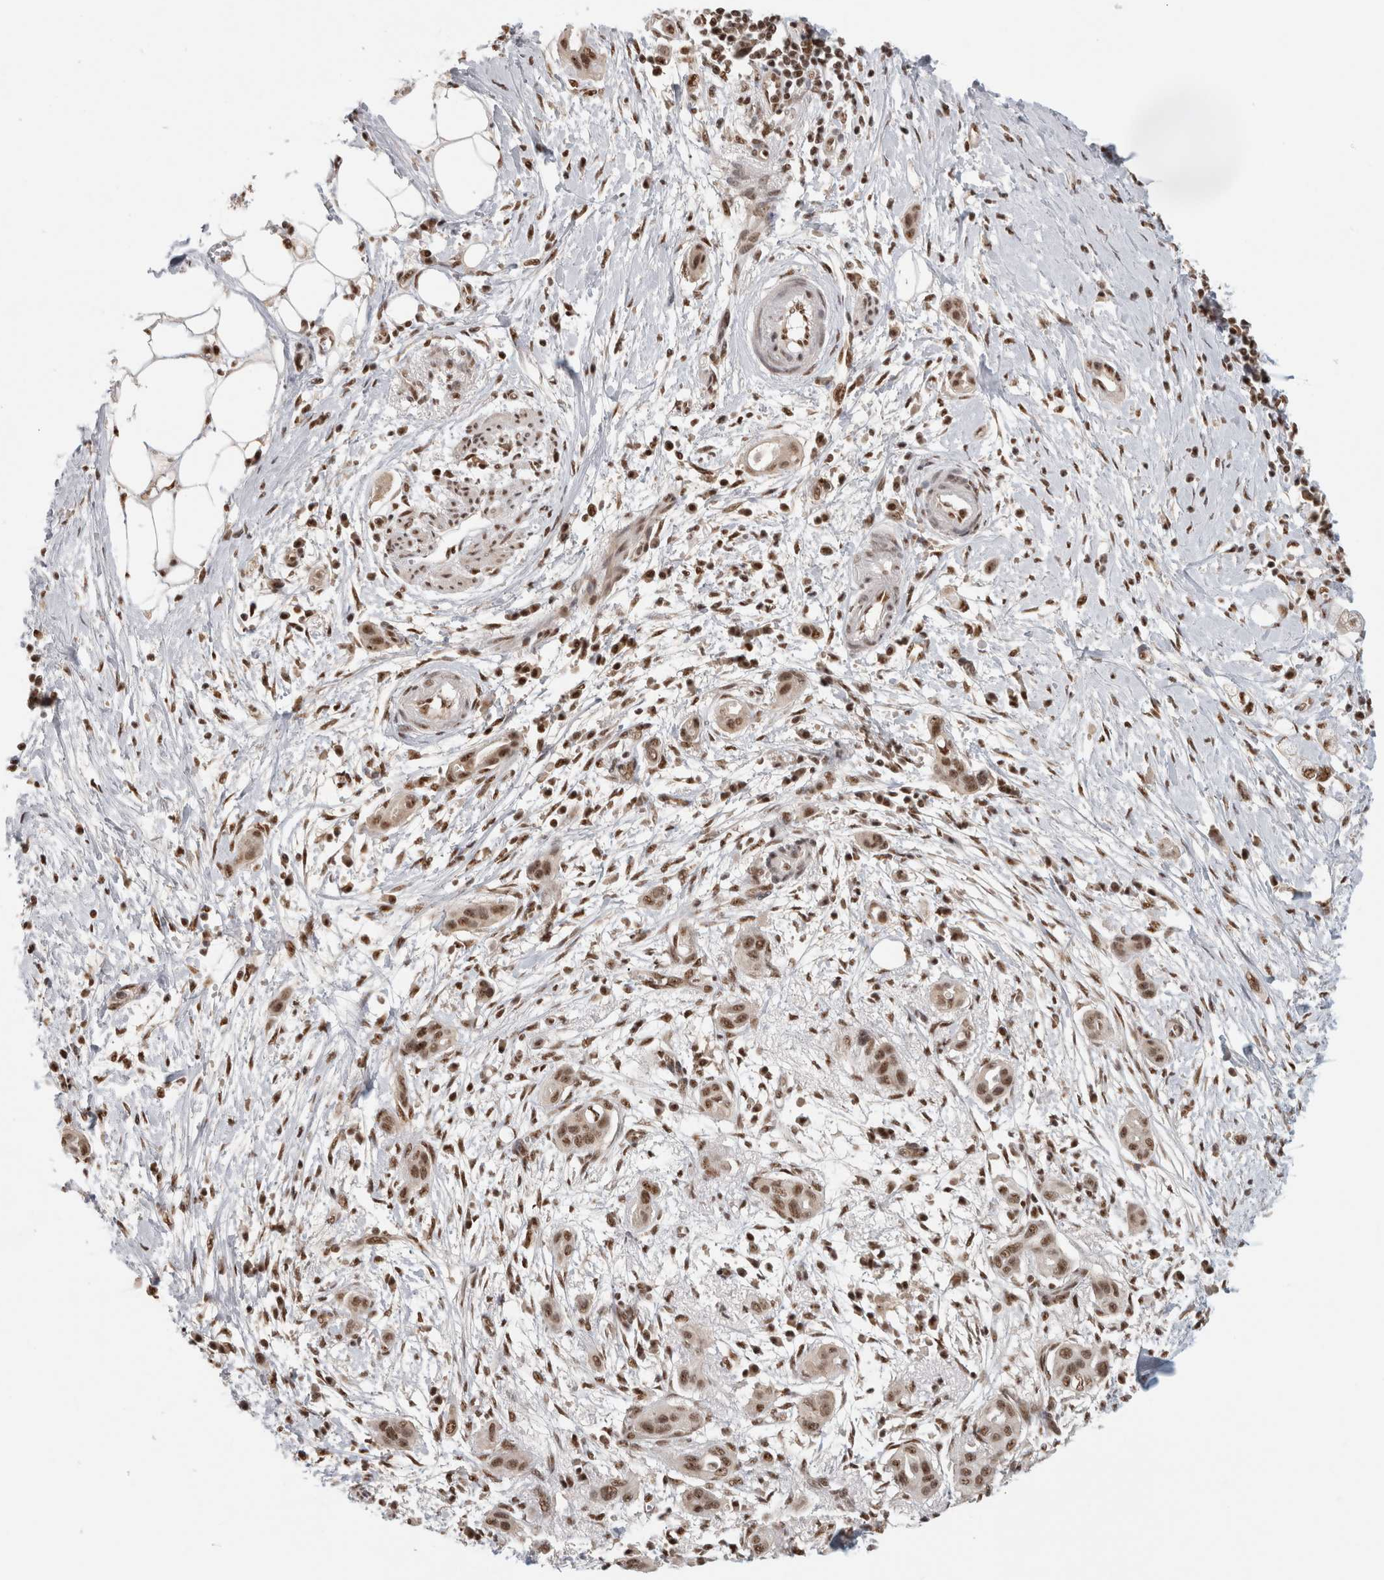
{"staining": {"intensity": "moderate", "quantity": ">75%", "location": "nuclear"}, "tissue": "pancreatic cancer", "cell_type": "Tumor cells", "image_type": "cancer", "snomed": [{"axis": "morphology", "description": "Adenocarcinoma, NOS"}, {"axis": "topography", "description": "Pancreas"}], "caption": "Adenocarcinoma (pancreatic) stained for a protein displays moderate nuclear positivity in tumor cells.", "gene": "EBNA1BP2", "patient": {"sex": "male", "age": 59}}